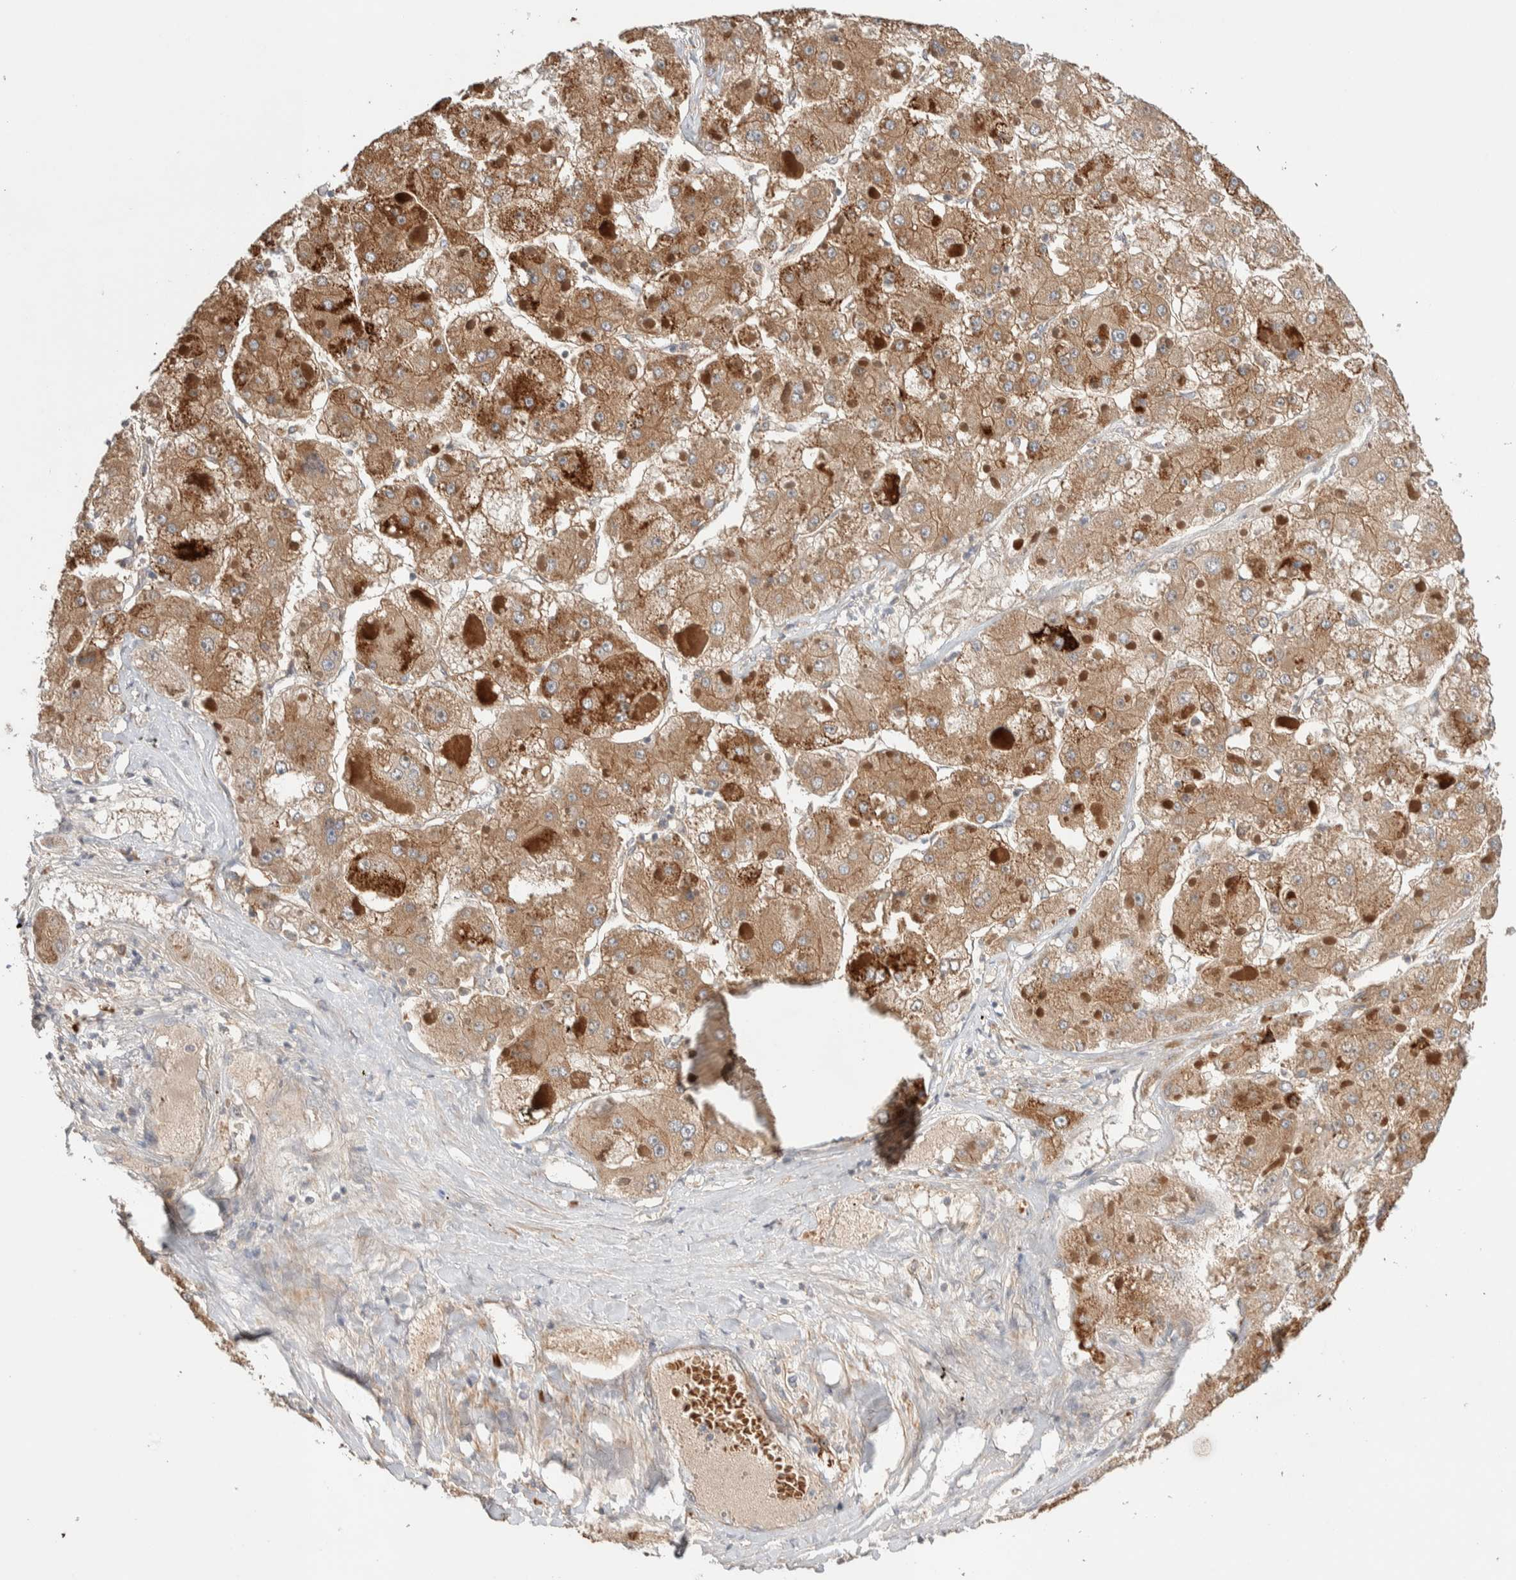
{"staining": {"intensity": "moderate", "quantity": ">75%", "location": "cytoplasmic/membranous"}, "tissue": "liver cancer", "cell_type": "Tumor cells", "image_type": "cancer", "snomed": [{"axis": "morphology", "description": "Carcinoma, Hepatocellular, NOS"}, {"axis": "topography", "description": "Liver"}], "caption": "This photomicrograph demonstrates immunohistochemistry (IHC) staining of hepatocellular carcinoma (liver), with medium moderate cytoplasmic/membranous staining in about >75% of tumor cells.", "gene": "WDR91", "patient": {"sex": "female", "age": 73}}